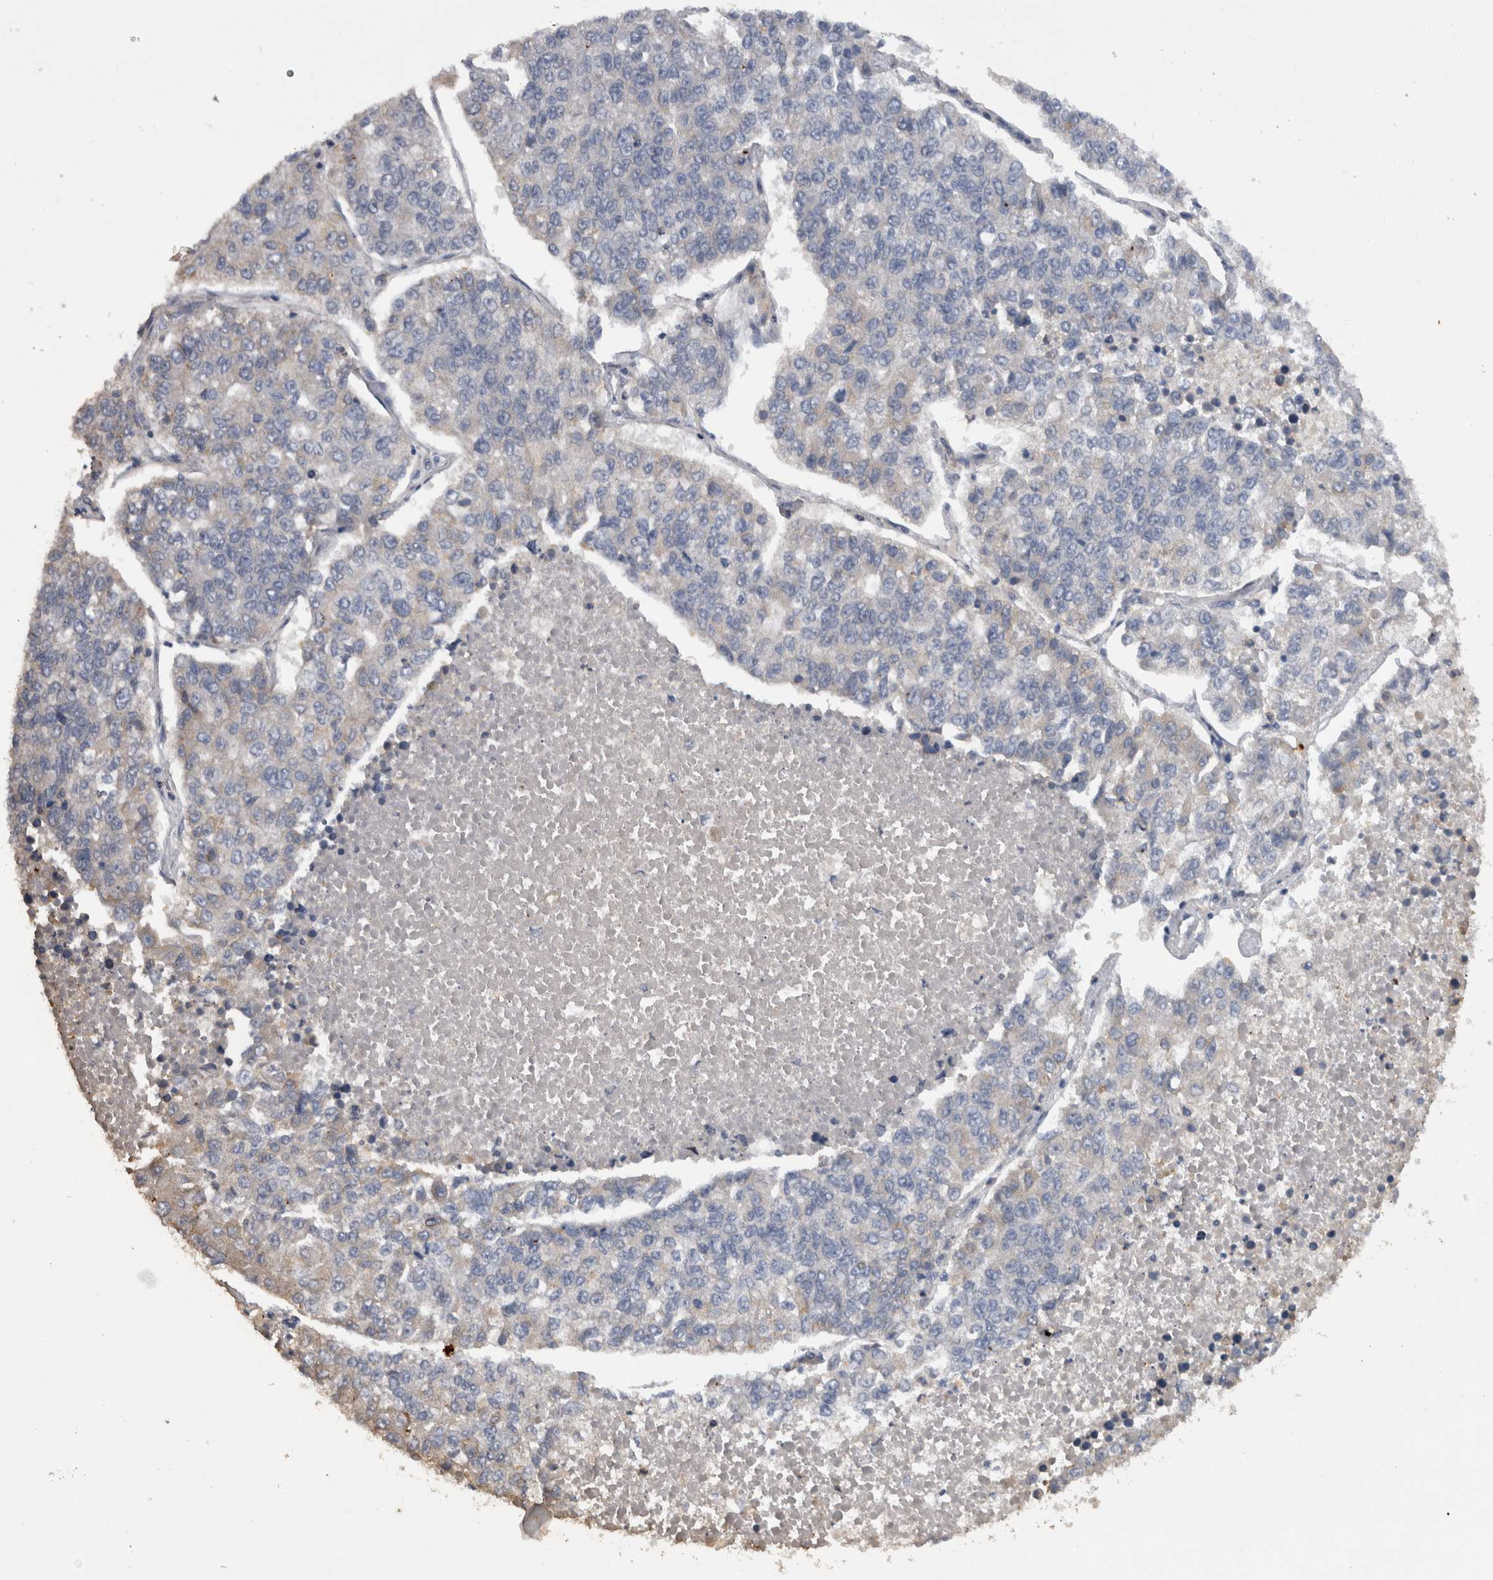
{"staining": {"intensity": "negative", "quantity": "none", "location": "none"}, "tissue": "lung cancer", "cell_type": "Tumor cells", "image_type": "cancer", "snomed": [{"axis": "morphology", "description": "Adenocarcinoma, NOS"}, {"axis": "topography", "description": "Lung"}], "caption": "Immunohistochemical staining of lung adenocarcinoma demonstrates no significant expression in tumor cells. (IHC, brightfield microscopy, high magnification).", "gene": "TMED7", "patient": {"sex": "male", "age": 49}}